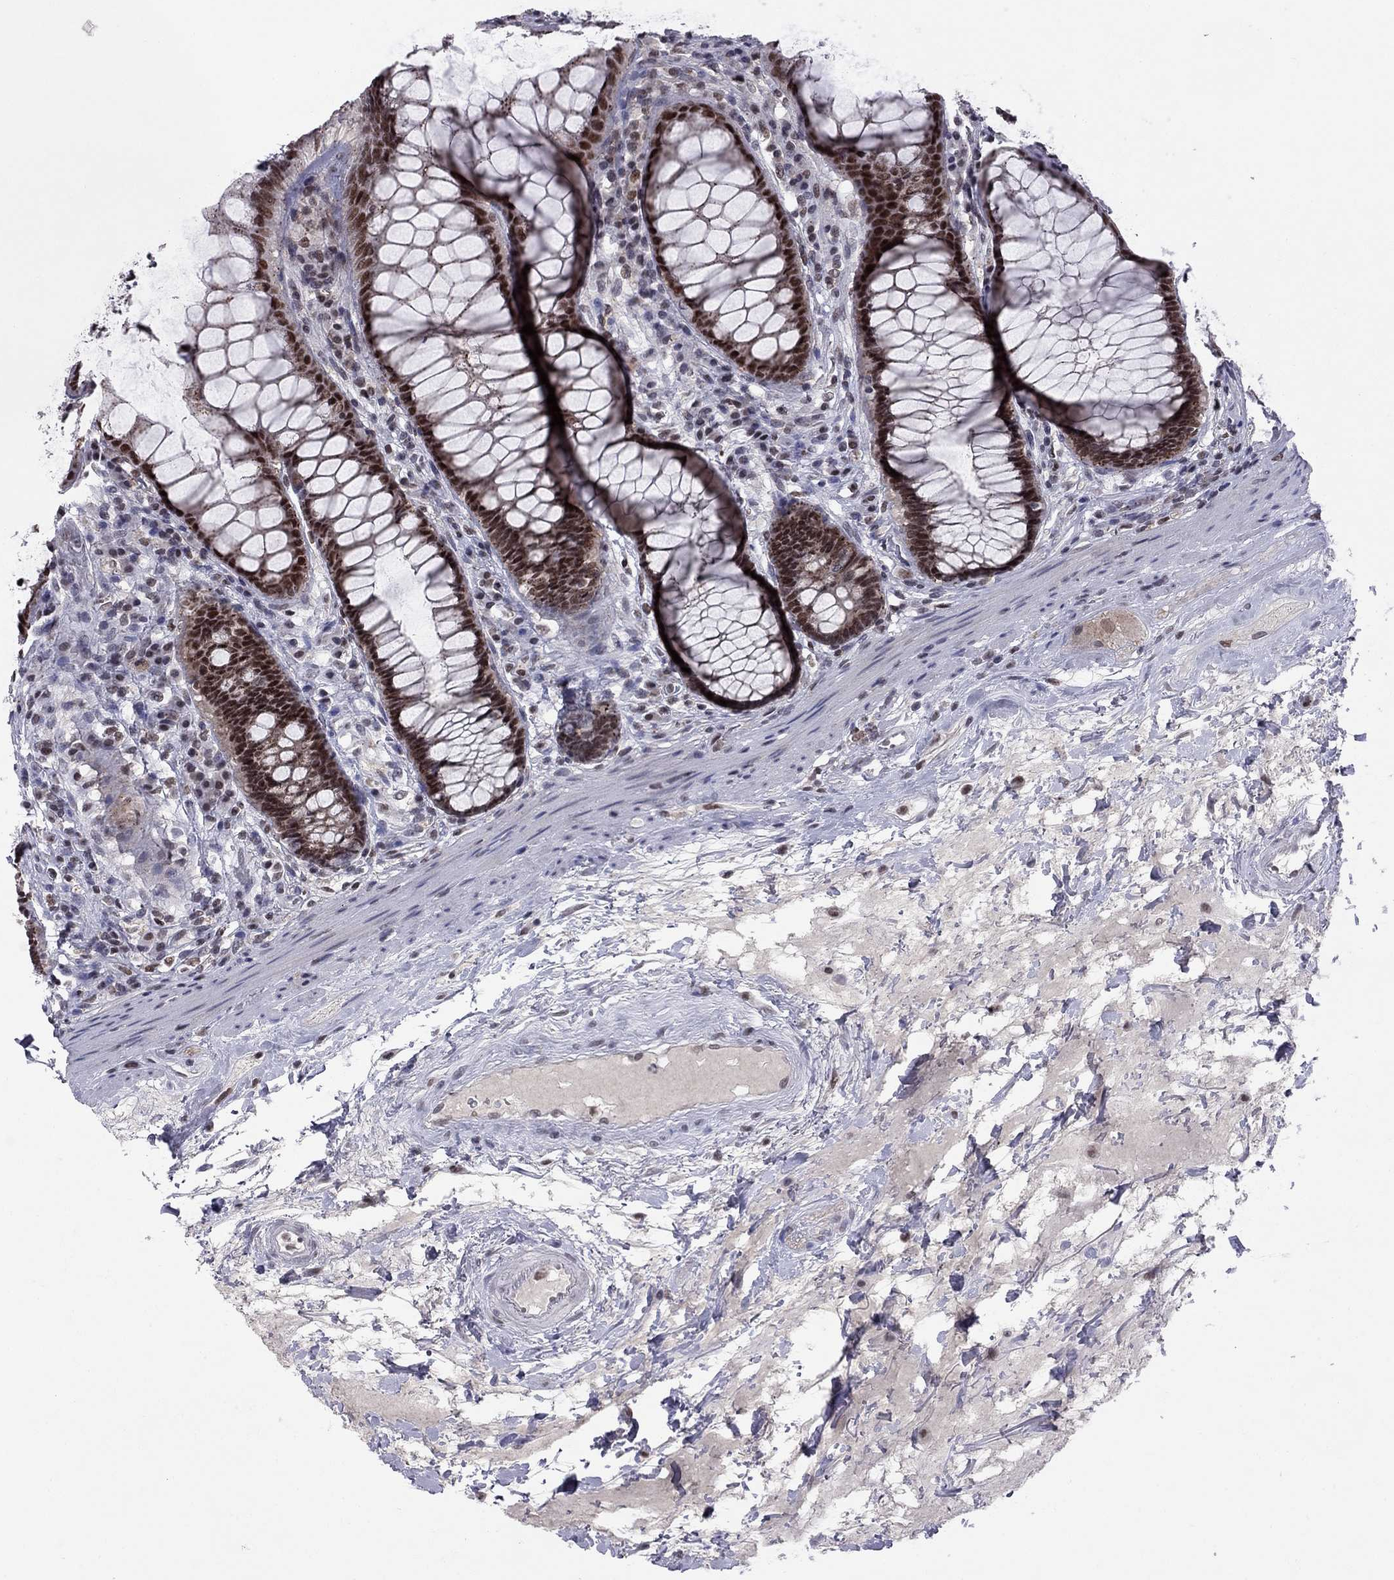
{"staining": {"intensity": "strong", "quantity": ">75%", "location": "nuclear"}, "tissue": "rectum", "cell_type": "Glandular cells", "image_type": "normal", "snomed": [{"axis": "morphology", "description": "Normal tissue, NOS"}, {"axis": "topography", "description": "Rectum"}], "caption": "The micrograph displays immunohistochemical staining of unremarkable rectum. There is strong nuclear expression is present in about >75% of glandular cells. The staining was performed using DAB to visualize the protein expression in brown, while the nuclei were stained in blue with hematoxylin (Magnification: 20x).", "gene": "TAF9", "patient": {"sex": "male", "age": 72}}